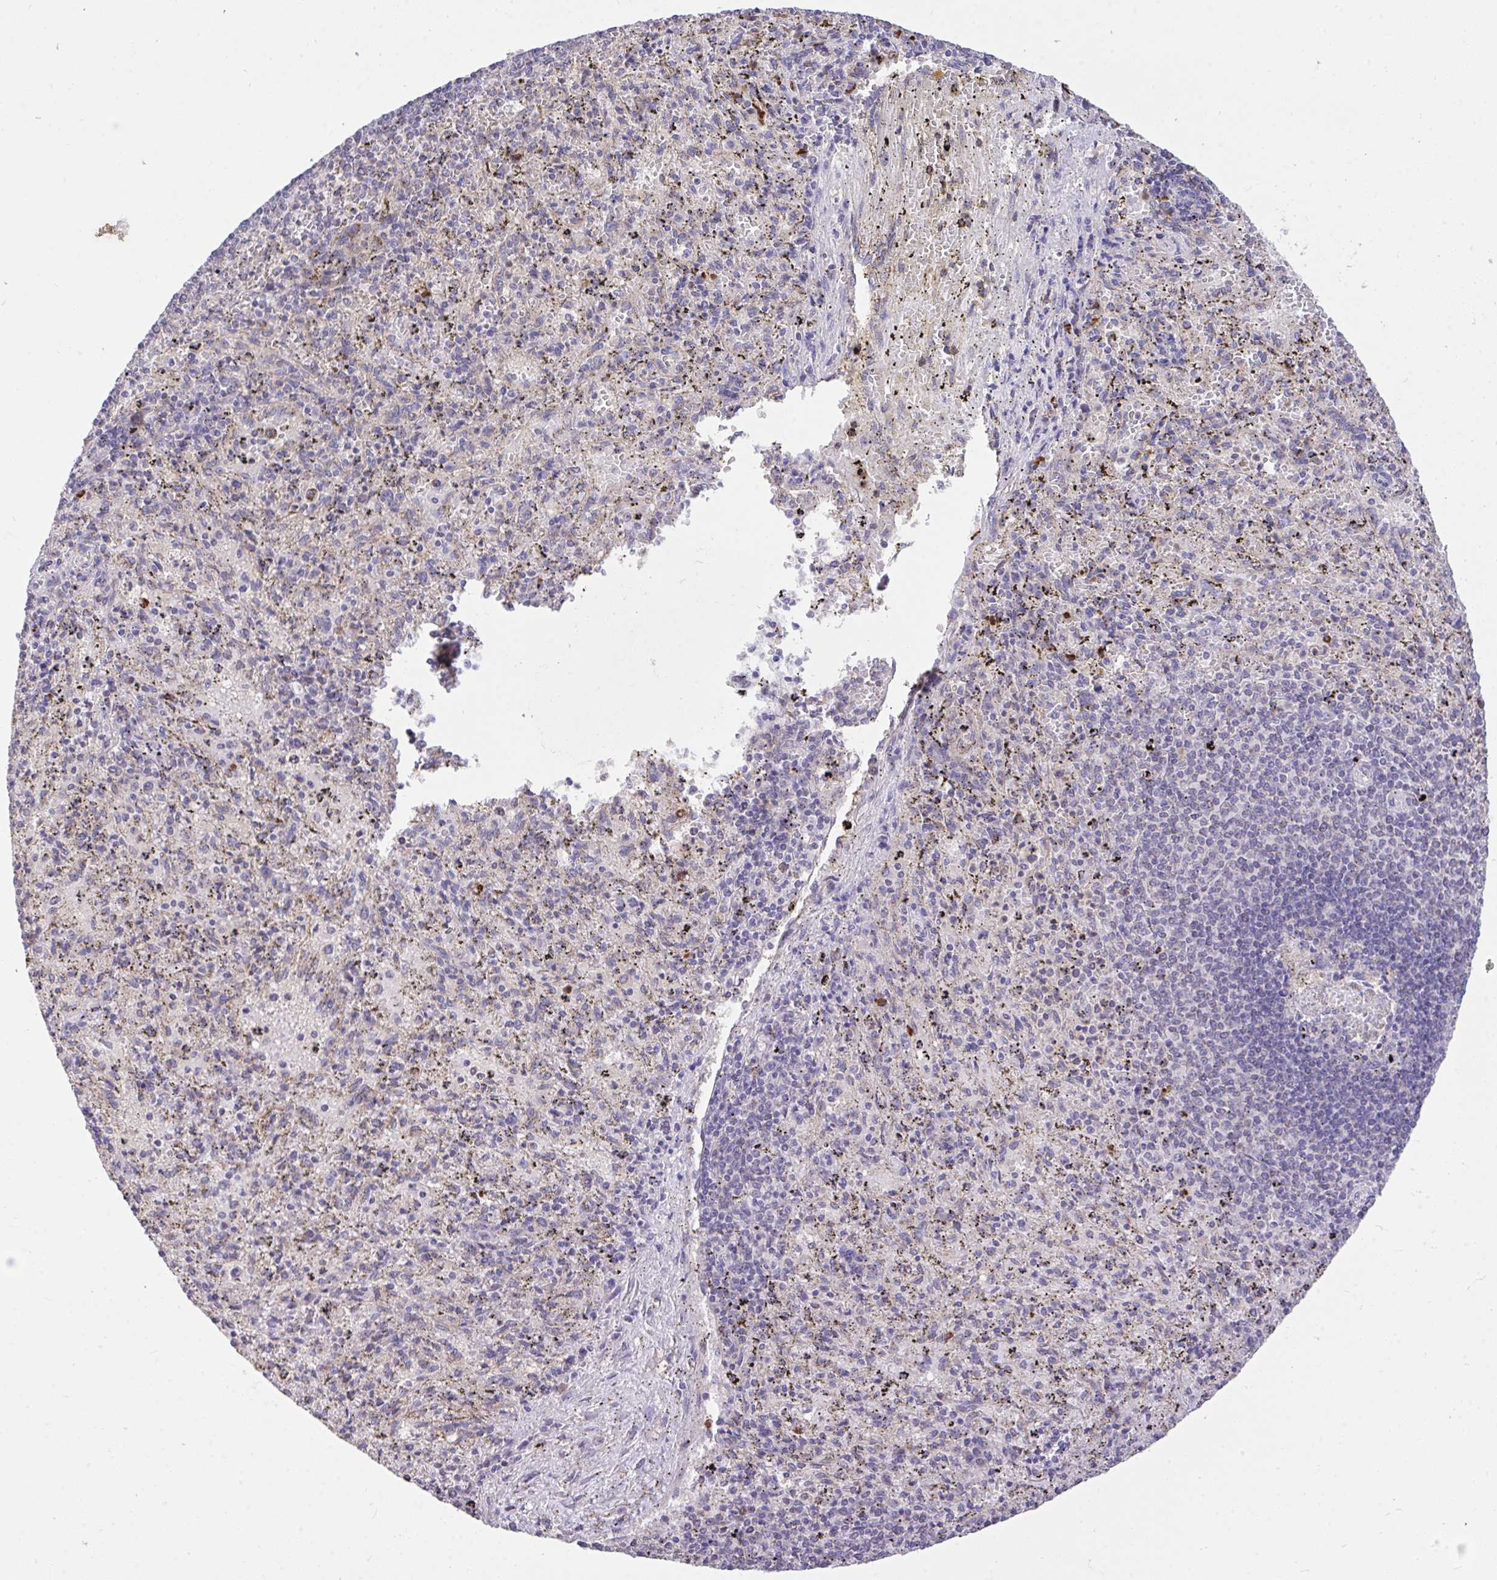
{"staining": {"intensity": "negative", "quantity": "none", "location": "none"}, "tissue": "spleen", "cell_type": "Cells in red pulp", "image_type": "normal", "snomed": [{"axis": "morphology", "description": "Normal tissue, NOS"}, {"axis": "topography", "description": "Spleen"}], "caption": "Protein analysis of normal spleen shows no significant positivity in cells in red pulp.", "gene": "MPC2", "patient": {"sex": "male", "age": 57}}